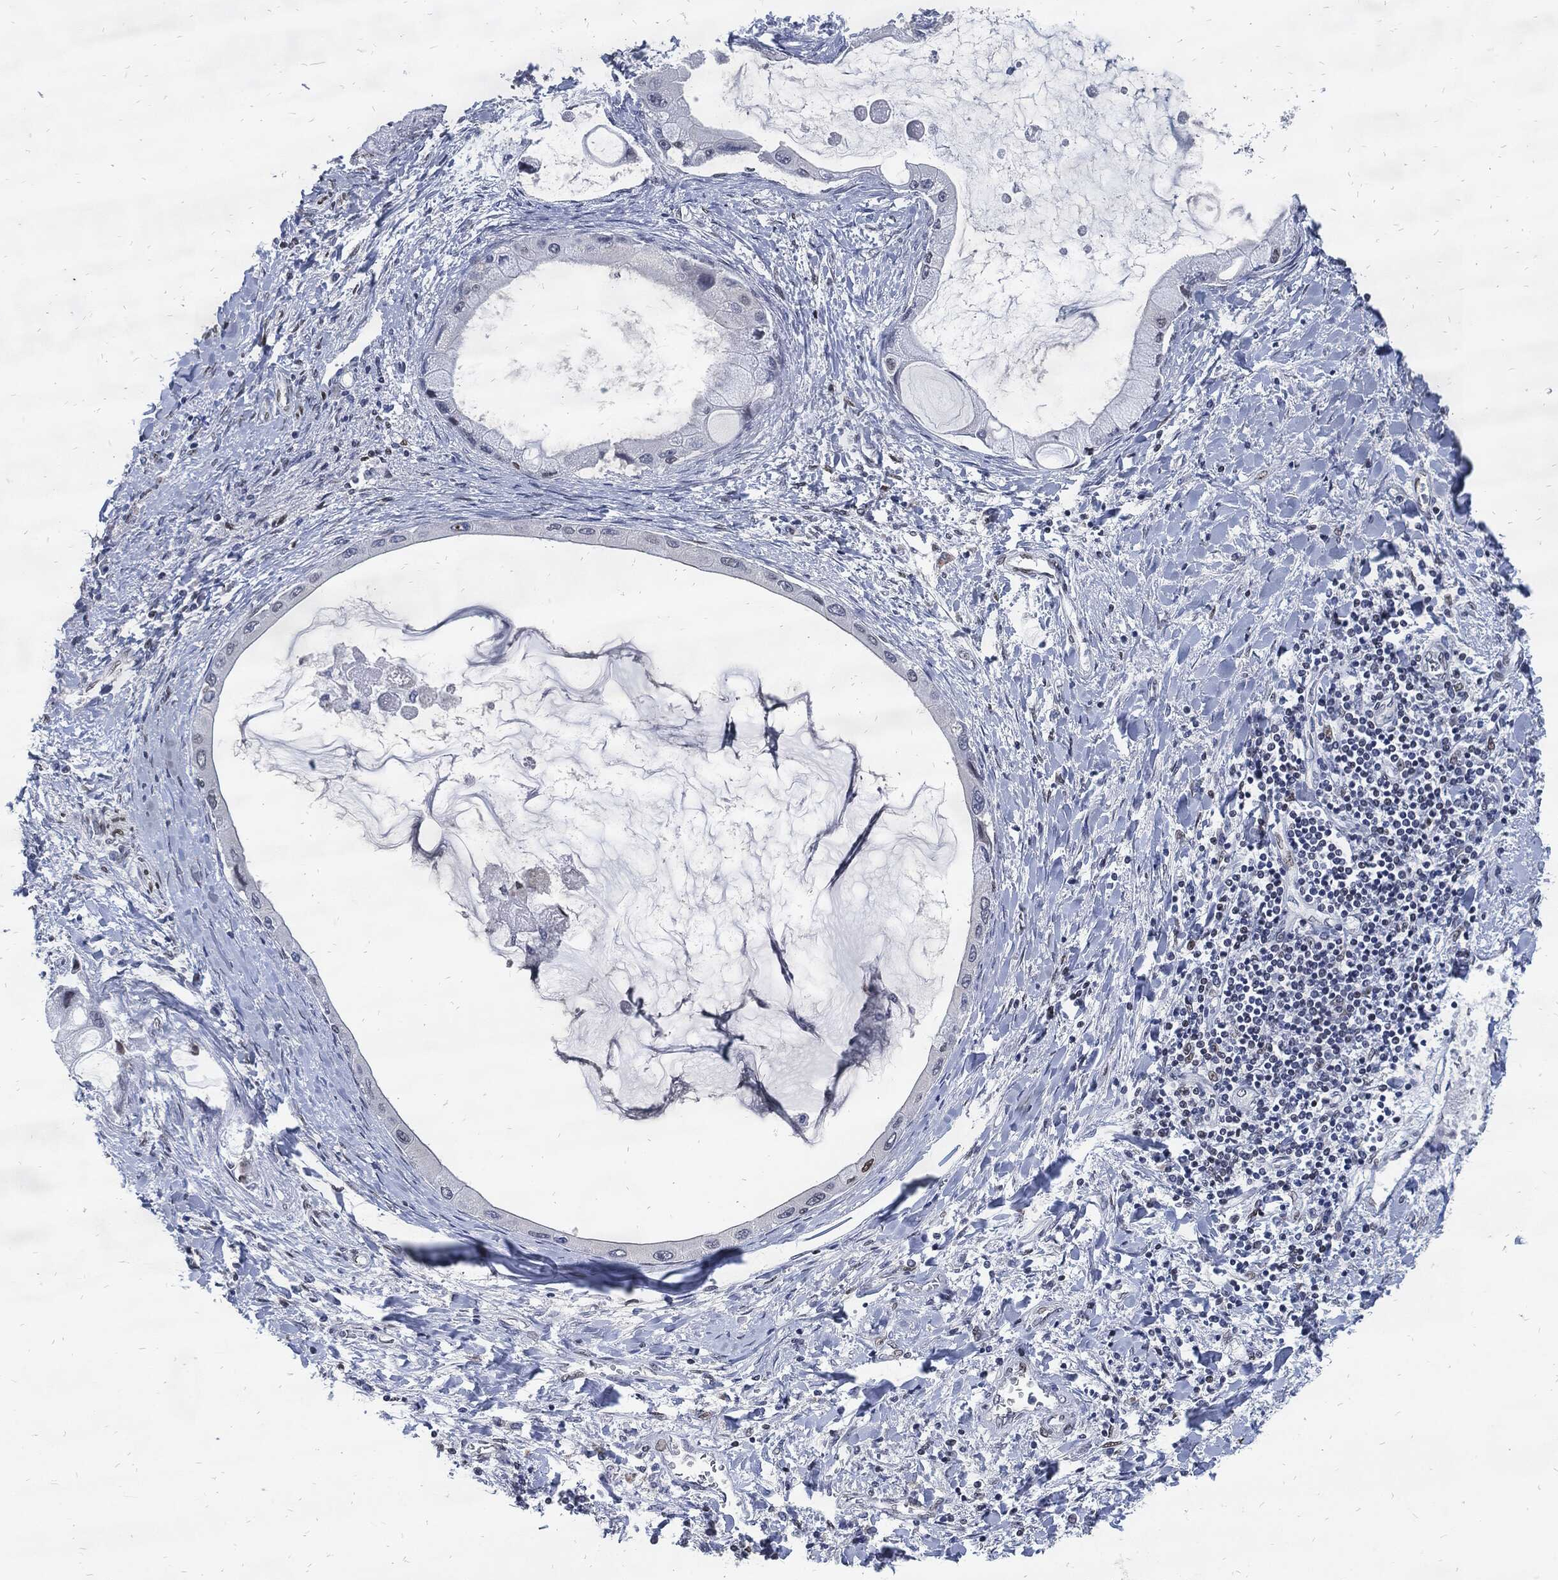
{"staining": {"intensity": "weak", "quantity": "<25%", "location": "nuclear"}, "tissue": "liver cancer", "cell_type": "Tumor cells", "image_type": "cancer", "snomed": [{"axis": "morphology", "description": "Cholangiocarcinoma"}, {"axis": "topography", "description": "Liver"}], "caption": "There is no significant staining in tumor cells of liver cholangiocarcinoma. Brightfield microscopy of IHC stained with DAB (3,3'-diaminobenzidine) (brown) and hematoxylin (blue), captured at high magnification.", "gene": "JUN", "patient": {"sex": "male", "age": 50}}